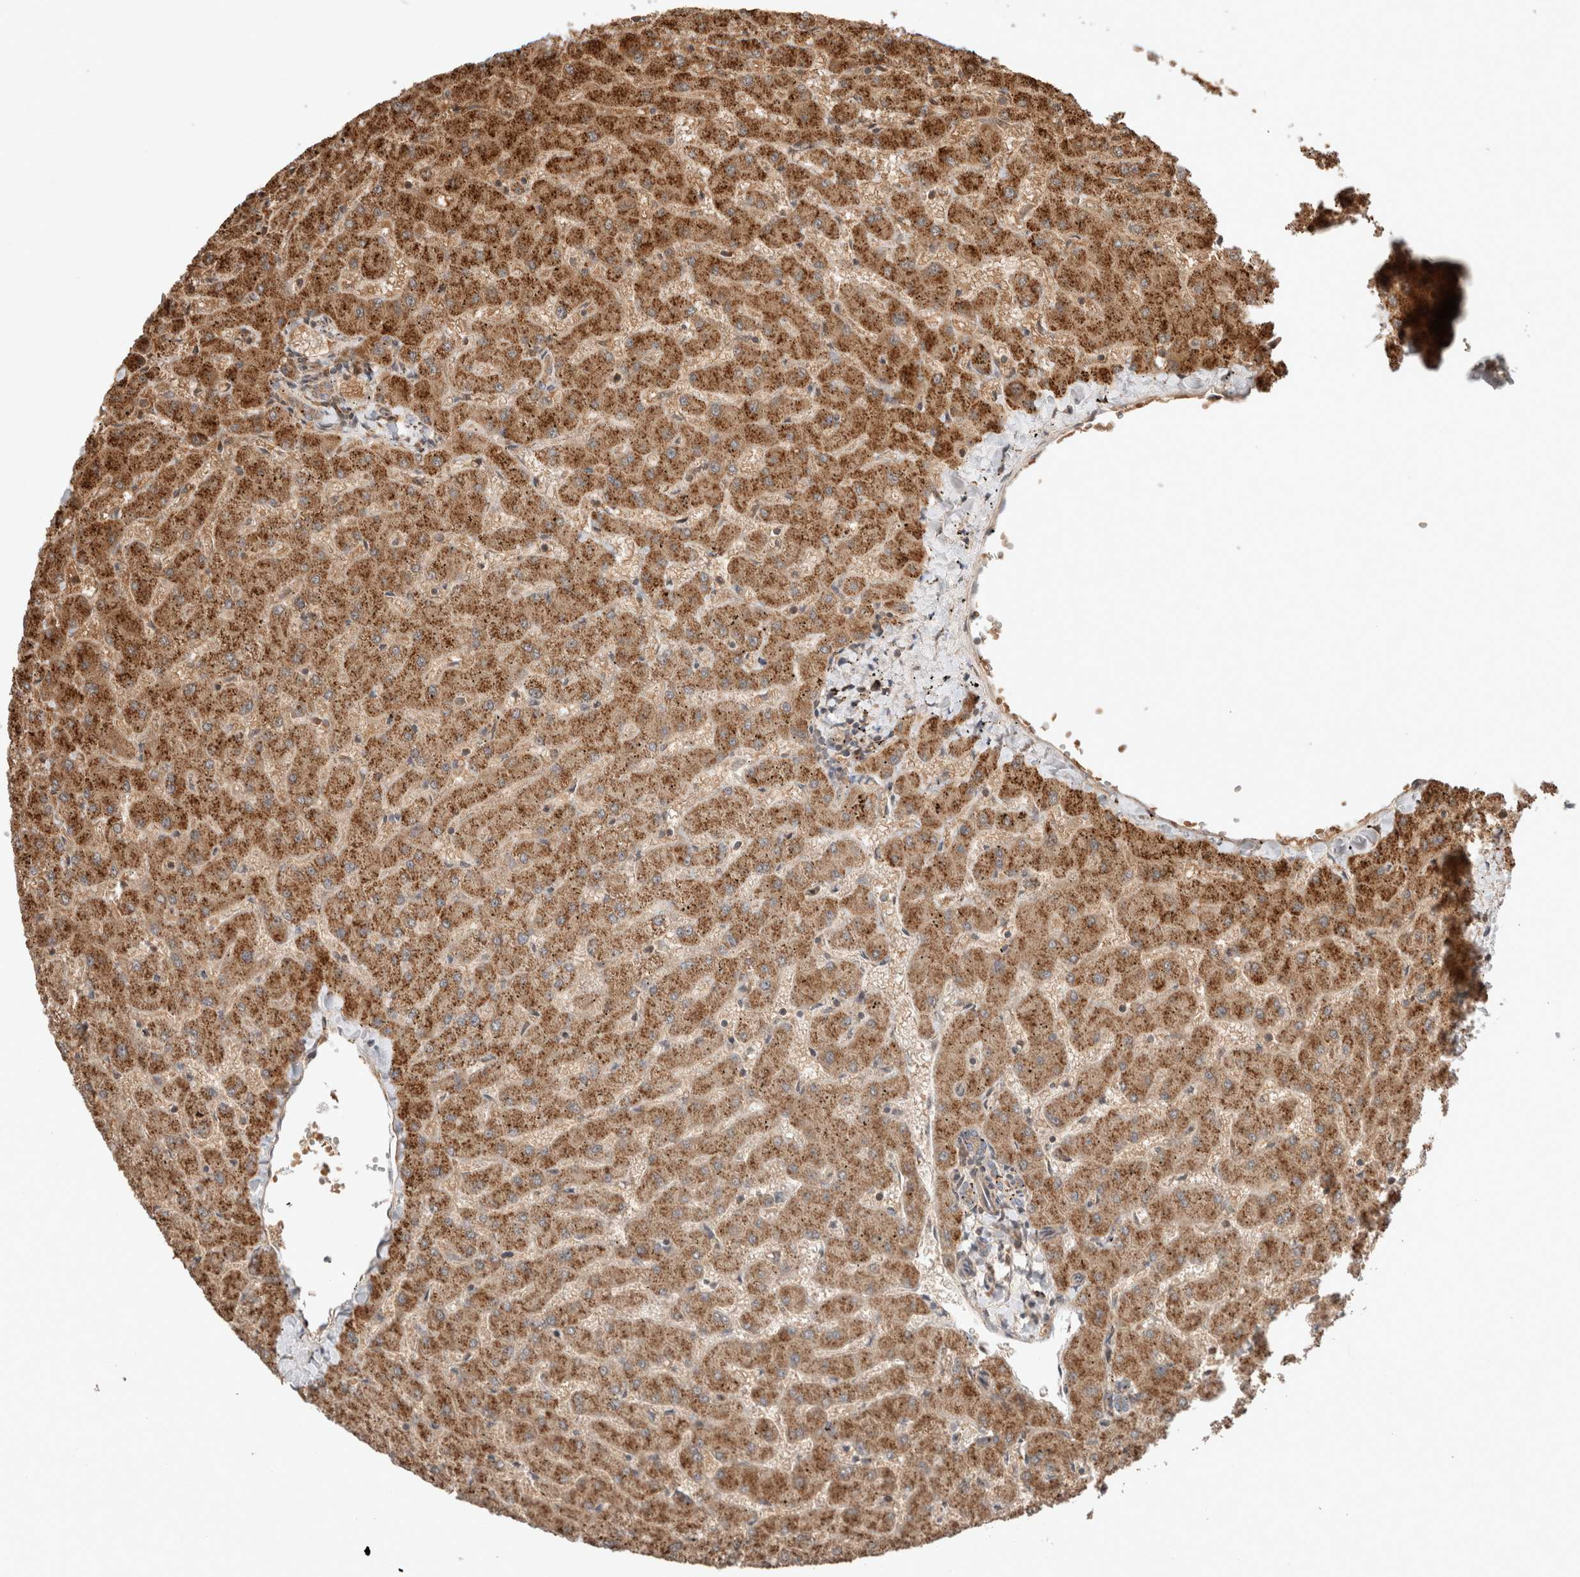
{"staining": {"intensity": "moderate", "quantity": ">75%", "location": "cytoplasmic/membranous"}, "tissue": "liver", "cell_type": "Cholangiocytes", "image_type": "normal", "snomed": [{"axis": "morphology", "description": "Normal tissue, NOS"}, {"axis": "topography", "description": "Liver"}], "caption": "Immunohistochemistry (IHC) photomicrograph of benign liver stained for a protein (brown), which reveals medium levels of moderate cytoplasmic/membranous staining in about >75% of cholangiocytes.", "gene": "ZNF649", "patient": {"sex": "female", "age": 63}}